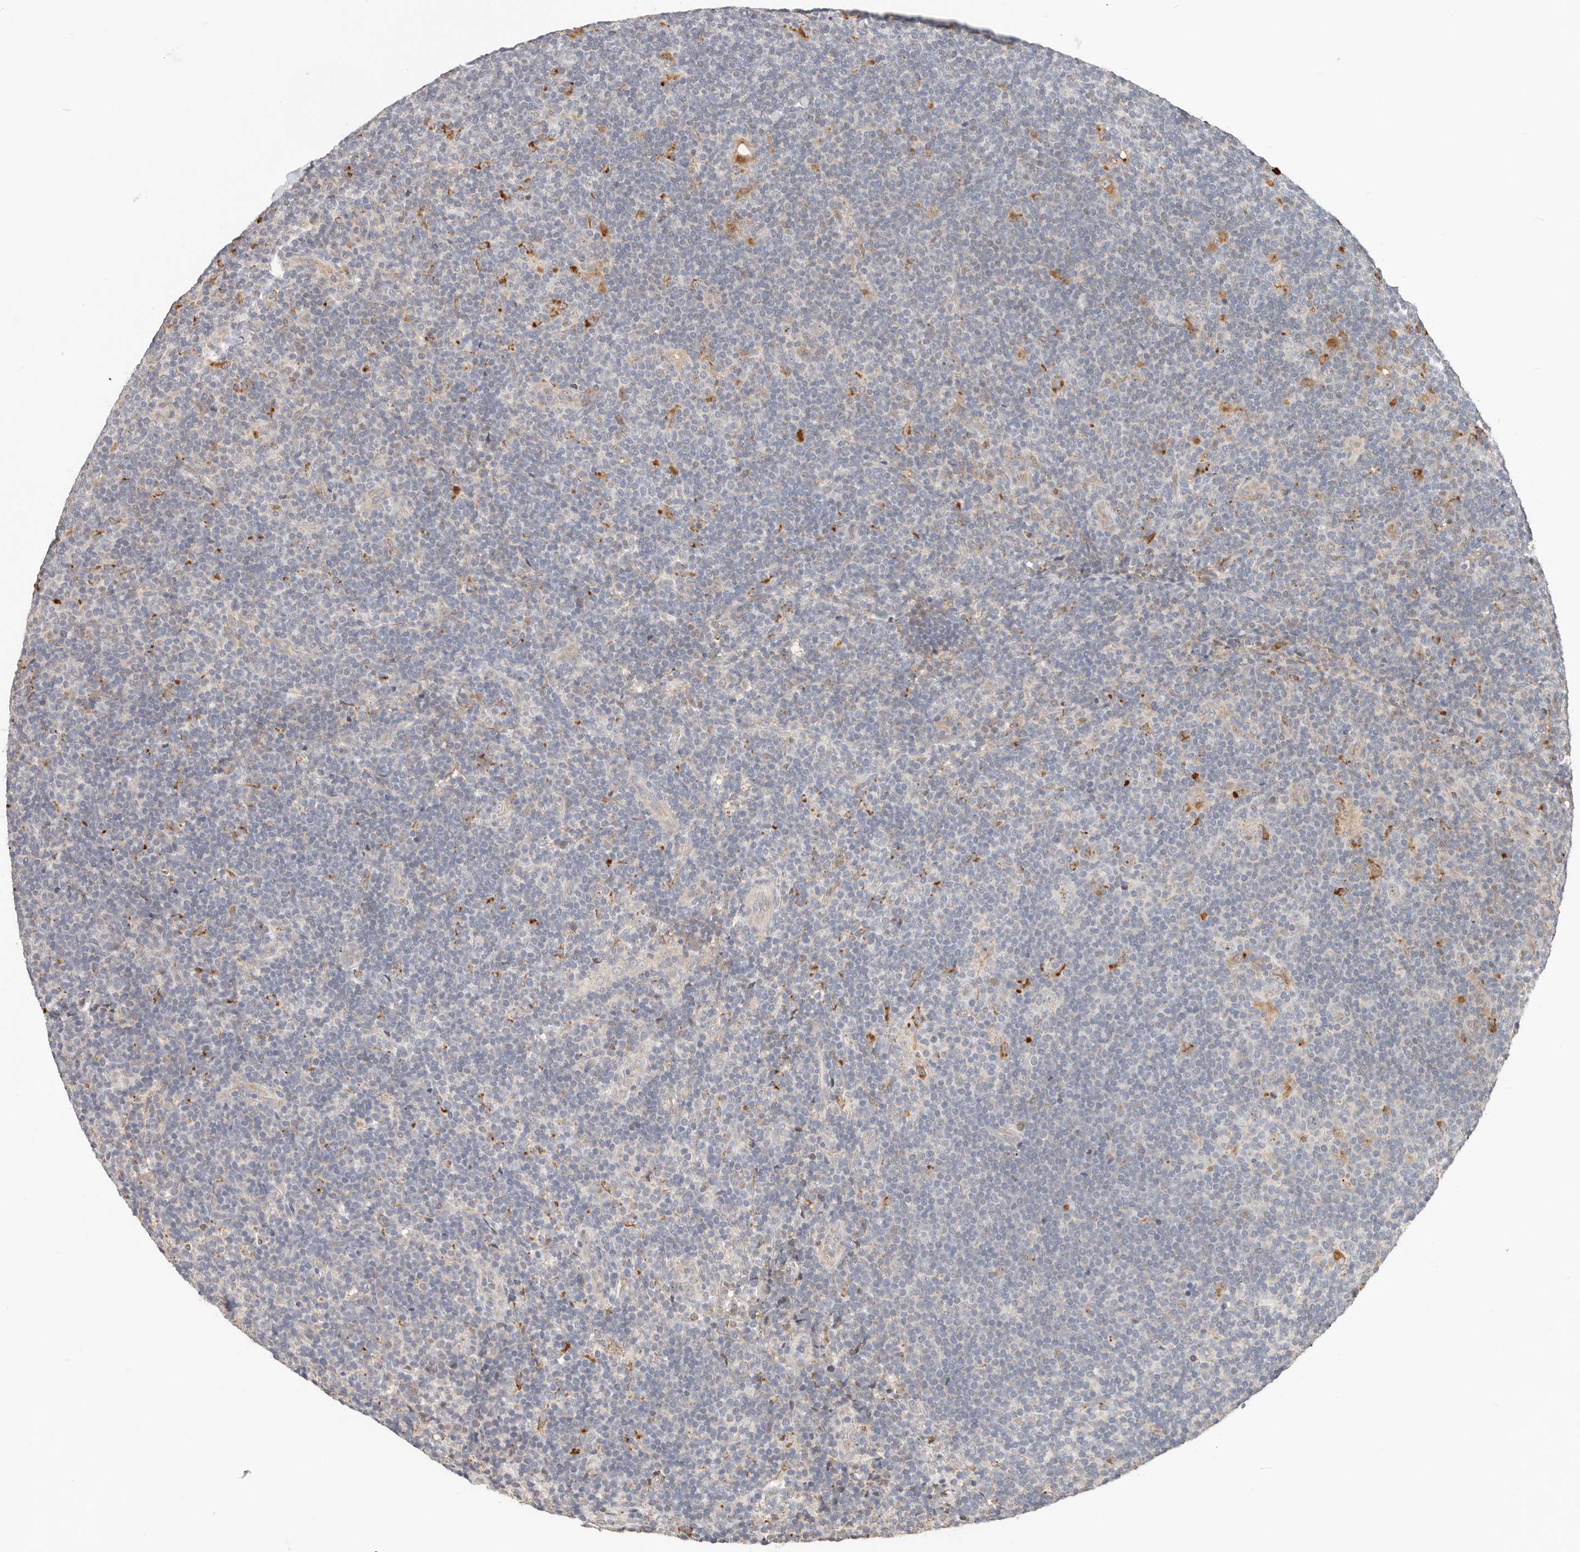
{"staining": {"intensity": "moderate", "quantity": "<25%", "location": "cytoplasmic/membranous"}, "tissue": "lymphoma", "cell_type": "Tumor cells", "image_type": "cancer", "snomed": [{"axis": "morphology", "description": "Hodgkin's disease, NOS"}, {"axis": "topography", "description": "Lymph node"}], "caption": "Immunohistochemistry (IHC) (DAB (3,3'-diaminobenzidine)) staining of Hodgkin's disease displays moderate cytoplasmic/membranous protein expression in approximately <25% of tumor cells.", "gene": "ZRANB1", "patient": {"sex": "female", "age": 57}}